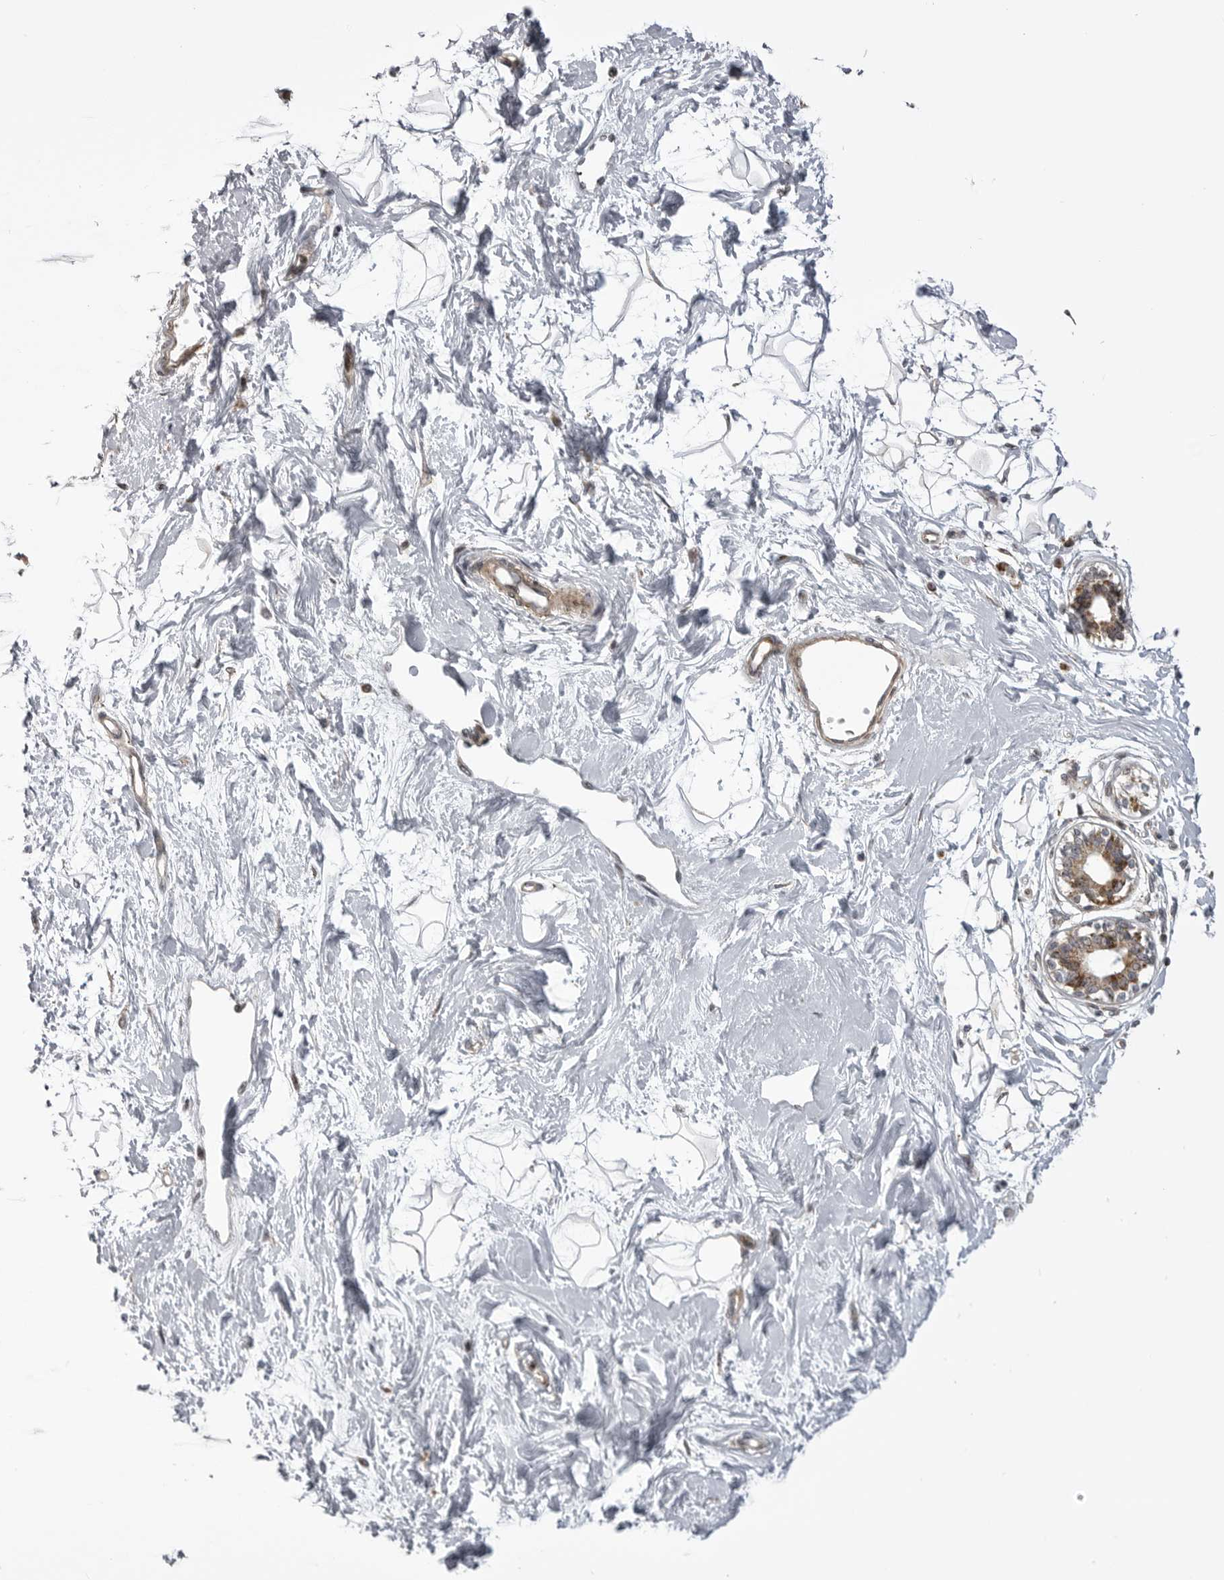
{"staining": {"intensity": "negative", "quantity": "none", "location": "none"}, "tissue": "breast", "cell_type": "Adipocytes", "image_type": "normal", "snomed": [{"axis": "morphology", "description": "Normal tissue, NOS"}, {"axis": "topography", "description": "Breast"}], "caption": "There is no significant expression in adipocytes of breast. (IHC, brightfield microscopy, high magnification).", "gene": "TMPRSS11F", "patient": {"sex": "female", "age": 45}}